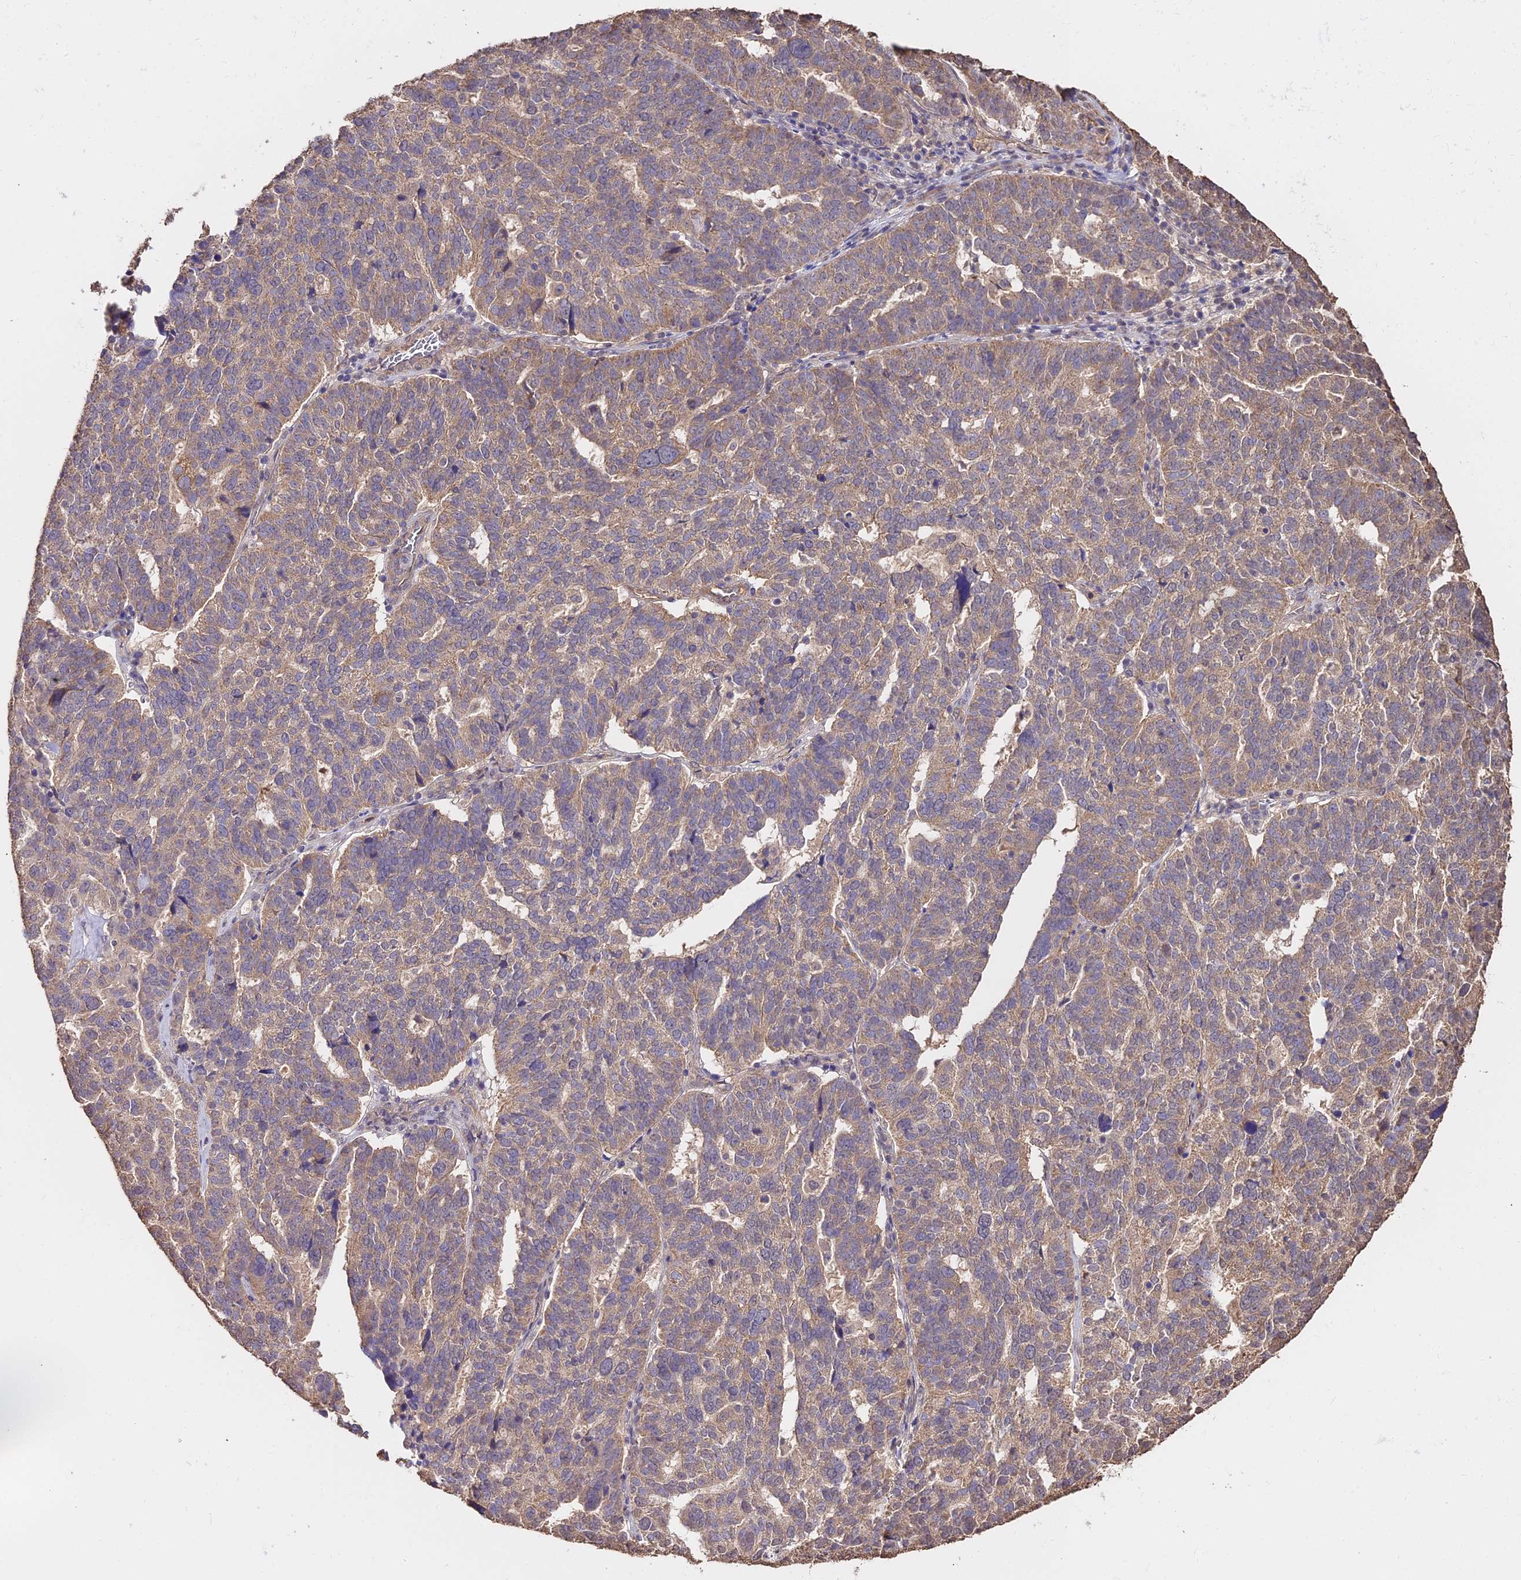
{"staining": {"intensity": "moderate", "quantity": ">75%", "location": "cytoplasmic/membranous"}, "tissue": "ovarian cancer", "cell_type": "Tumor cells", "image_type": "cancer", "snomed": [{"axis": "morphology", "description": "Cystadenocarcinoma, serous, NOS"}, {"axis": "topography", "description": "Ovary"}], "caption": "Tumor cells exhibit medium levels of moderate cytoplasmic/membranous expression in about >75% of cells in ovarian cancer (serous cystadenocarcinoma).", "gene": "METTL13", "patient": {"sex": "female", "age": 59}}